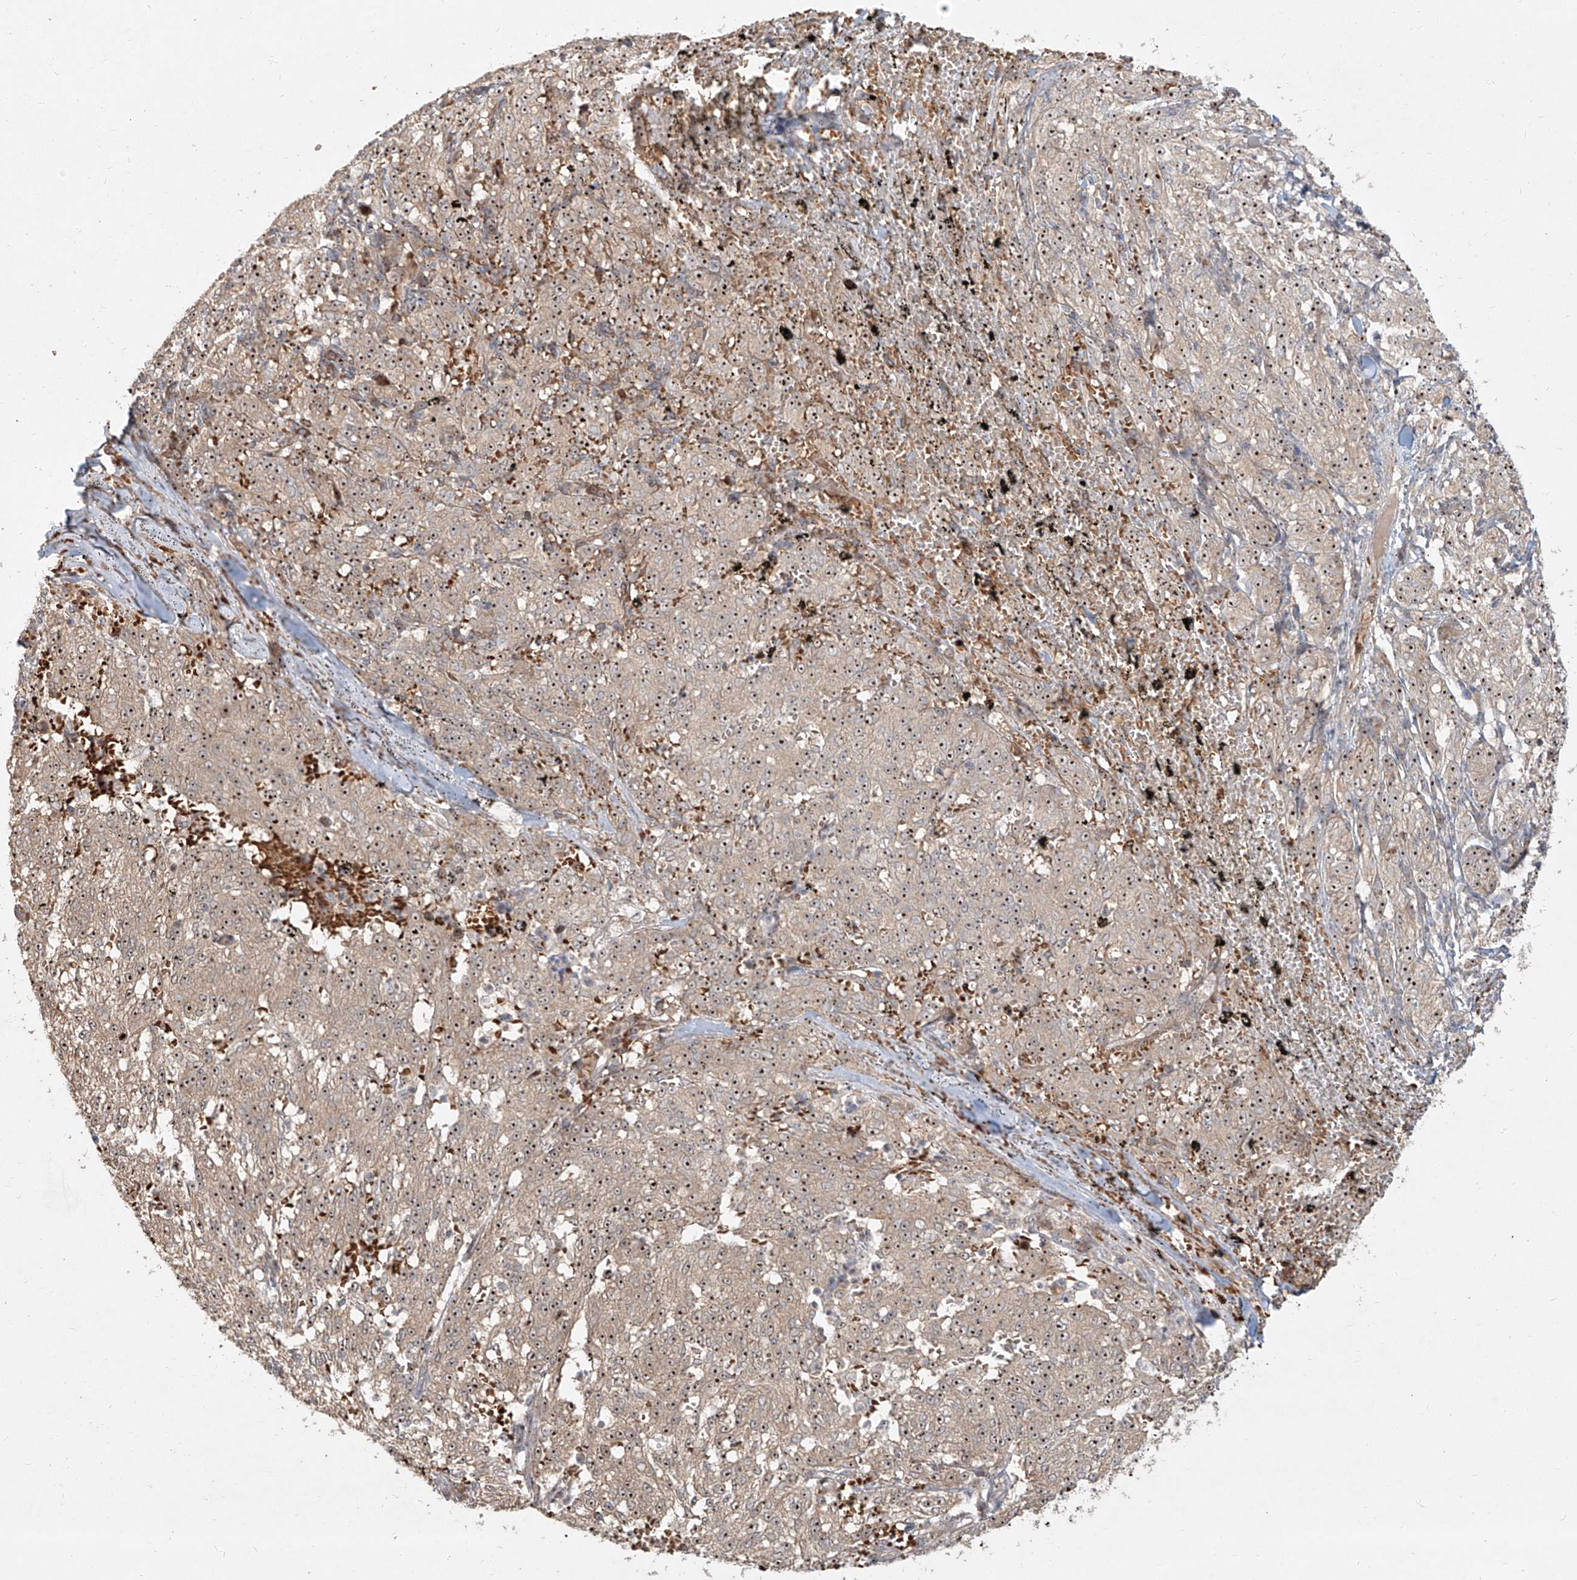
{"staining": {"intensity": "moderate", "quantity": ">75%", "location": "cytoplasmic/membranous,nuclear"}, "tissue": "melanoma", "cell_type": "Tumor cells", "image_type": "cancer", "snomed": [{"axis": "morphology", "description": "Malignant melanoma, NOS"}, {"axis": "topography", "description": "Skin"}], "caption": "DAB immunohistochemical staining of human malignant melanoma reveals moderate cytoplasmic/membranous and nuclear protein positivity in approximately >75% of tumor cells.", "gene": "BYSL", "patient": {"sex": "female", "age": 72}}